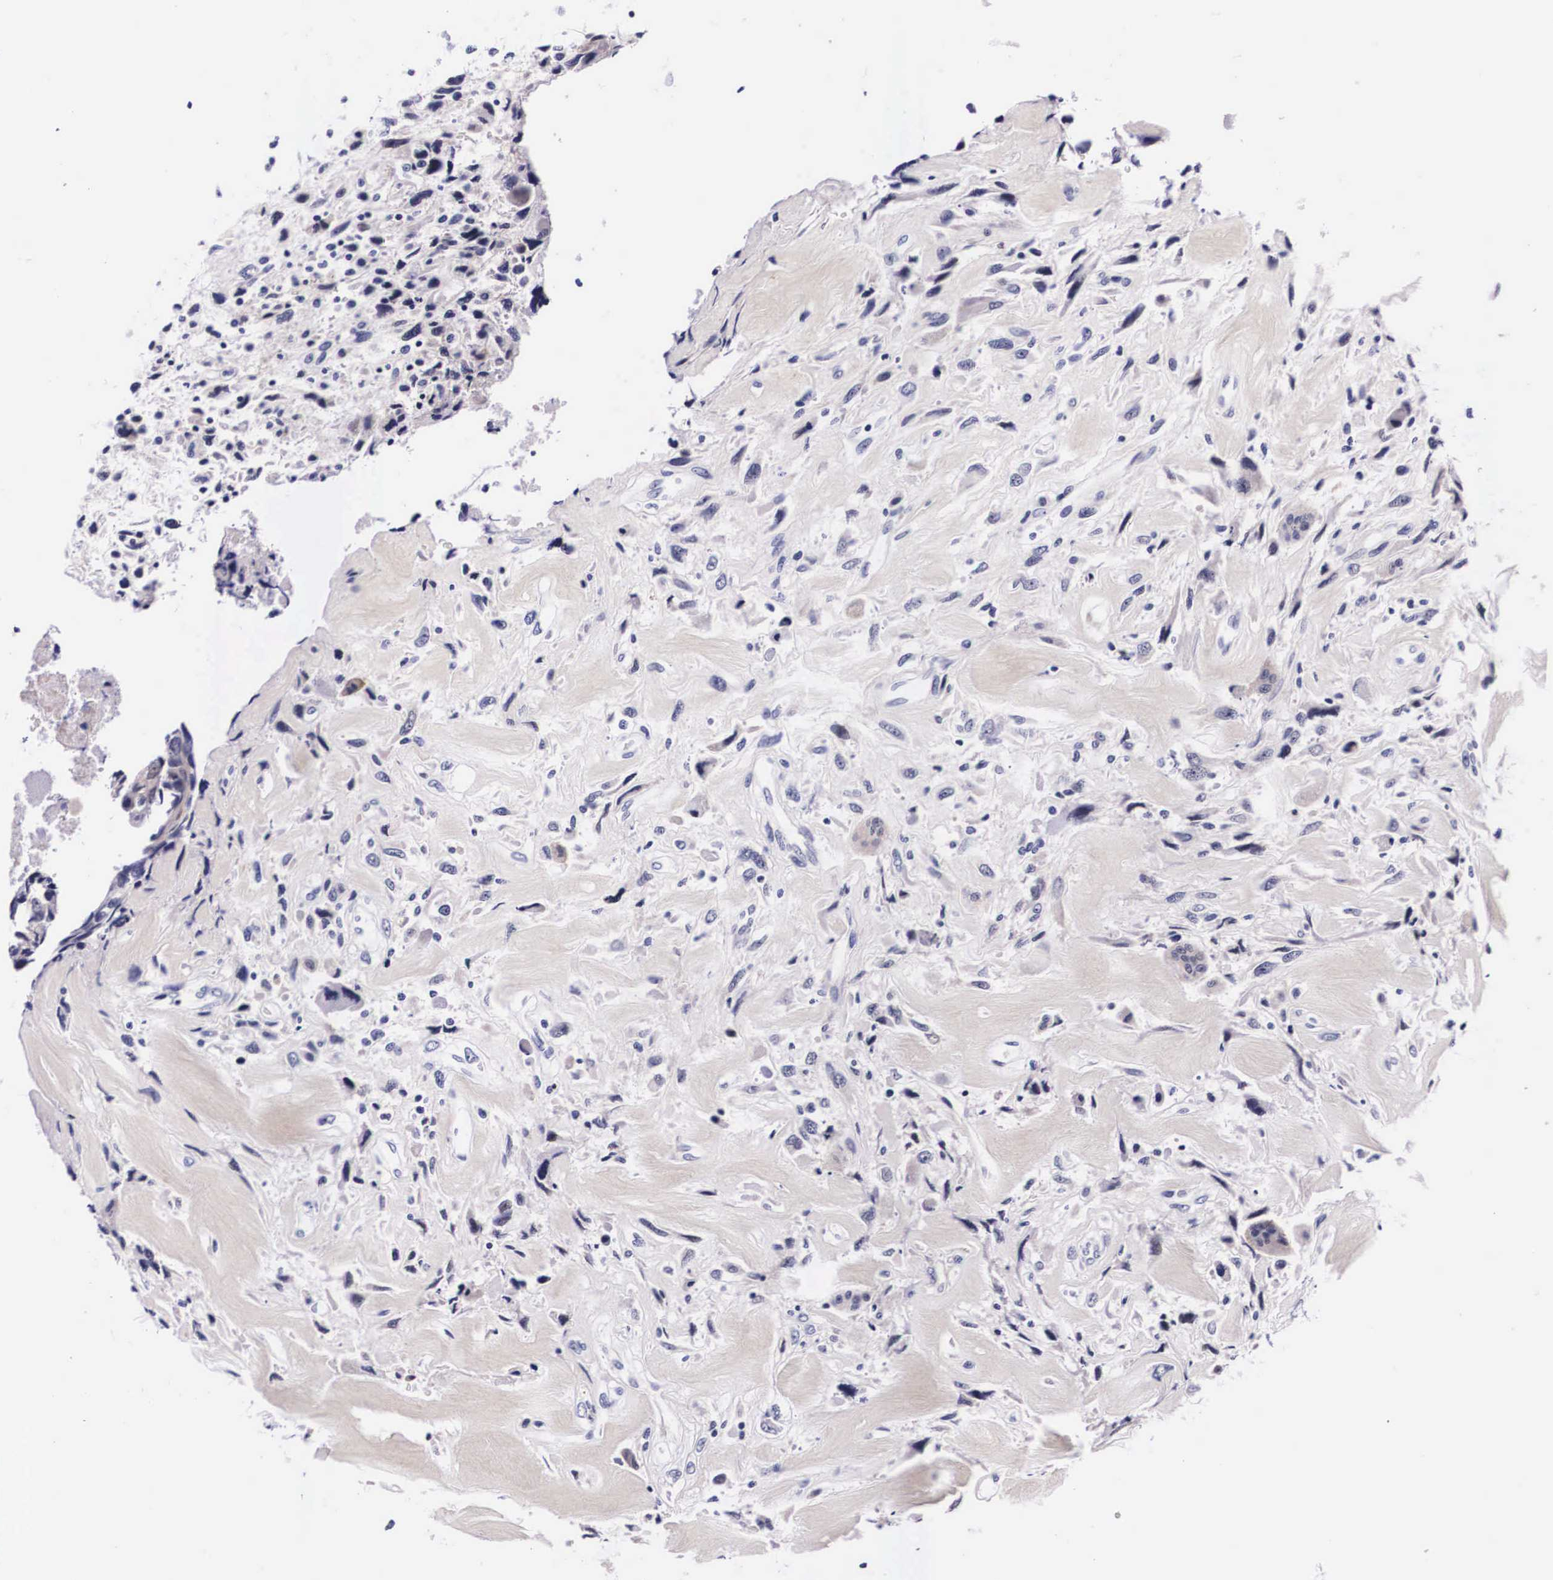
{"staining": {"intensity": "weak", "quantity": "<25%", "location": "cytoplasmic/membranous"}, "tissue": "breast cancer", "cell_type": "Tumor cells", "image_type": "cancer", "snomed": [{"axis": "morphology", "description": "Neoplasm, malignant, NOS"}, {"axis": "topography", "description": "Breast"}], "caption": "Human breast cancer (malignant neoplasm) stained for a protein using immunohistochemistry (IHC) displays no expression in tumor cells.", "gene": "PHETA2", "patient": {"sex": "female", "age": 50}}